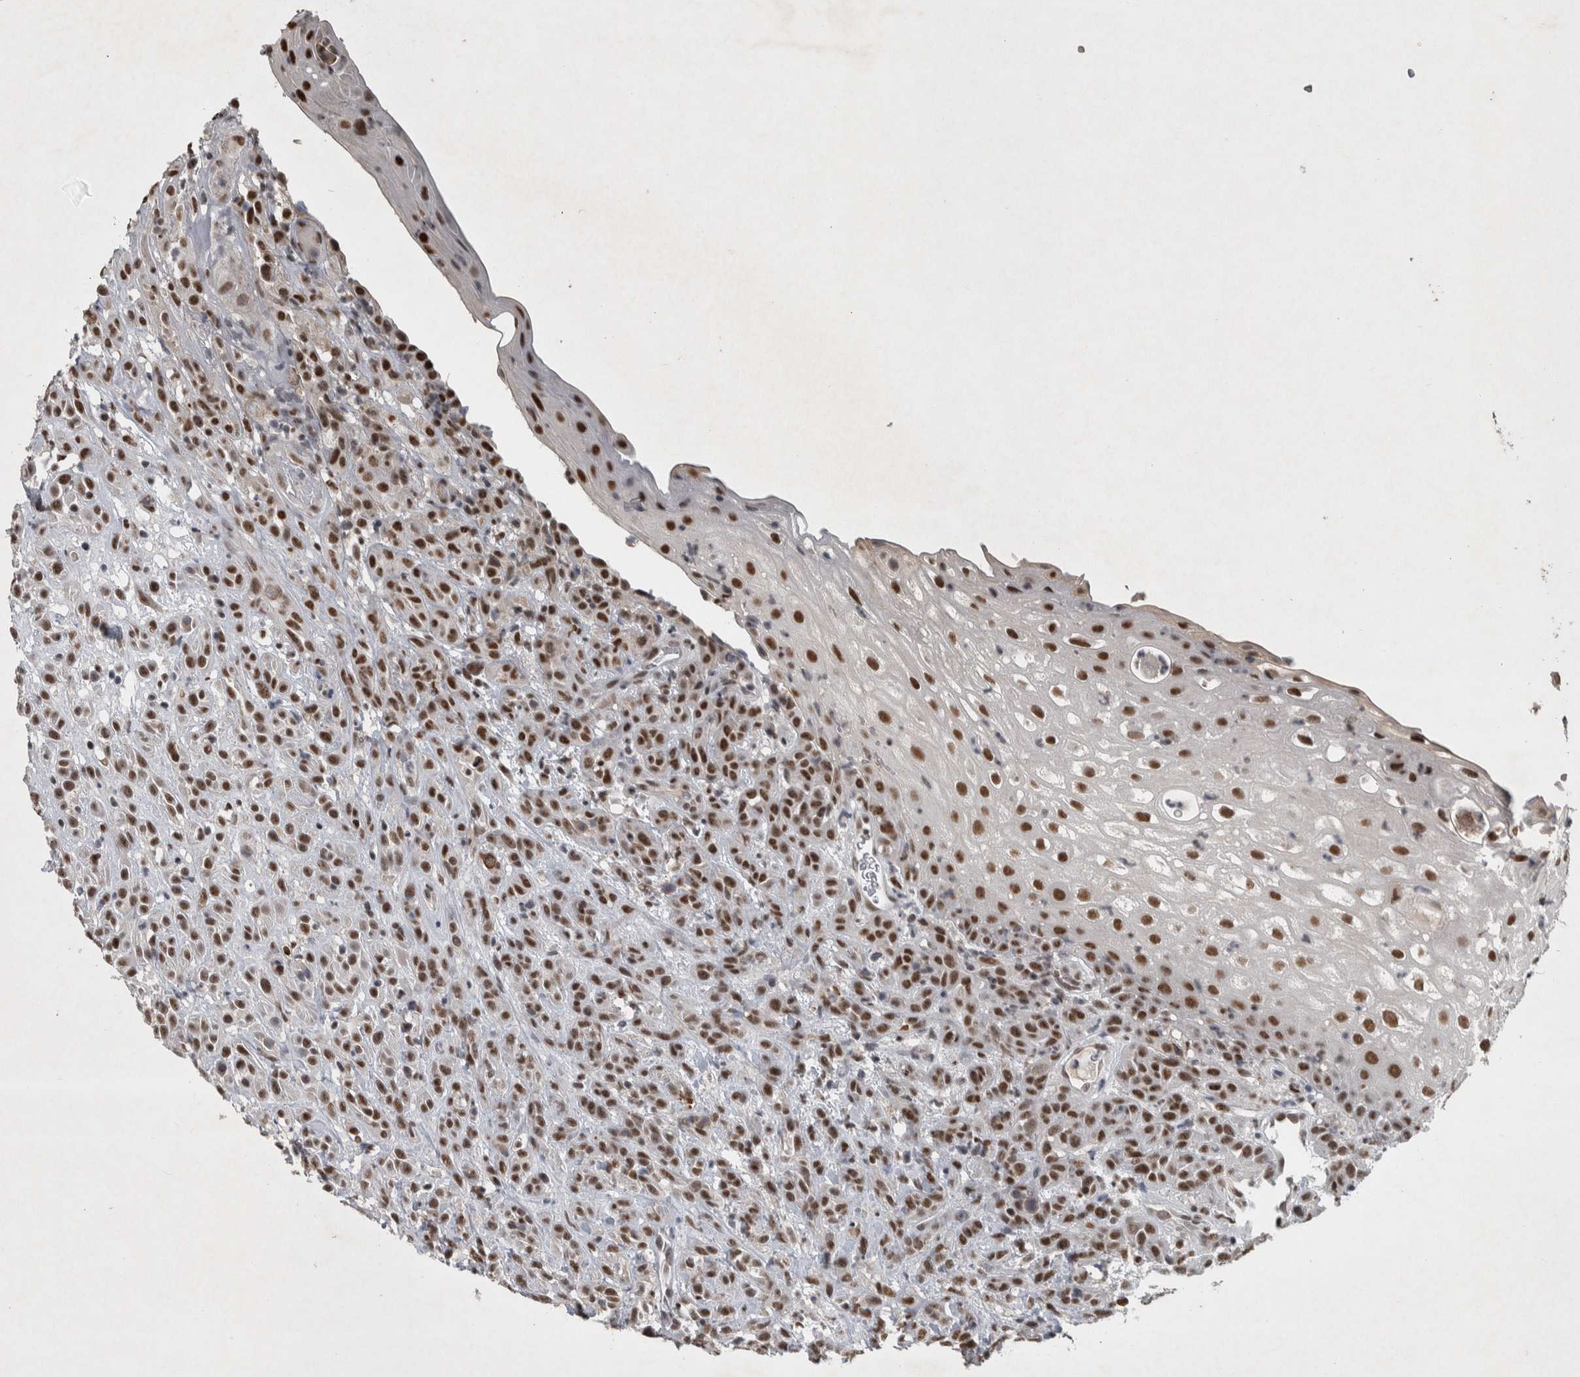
{"staining": {"intensity": "strong", "quantity": ">75%", "location": "nuclear"}, "tissue": "head and neck cancer", "cell_type": "Tumor cells", "image_type": "cancer", "snomed": [{"axis": "morphology", "description": "Normal tissue, NOS"}, {"axis": "morphology", "description": "Squamous cell carcinoma, NOS"}, {"axis": "topography", "description": "Cartilage tissue"}, {"axis": "topography", "description": "Head-Neck"}], "caption": "Human squamous cell carcinoma (head and neck) stained with a brown dye exhibits strong nuclear positive staining in approximately >75% of tumor cells.", "gene": "DDX42", "patient": {"sex": "male", "age": 62}}